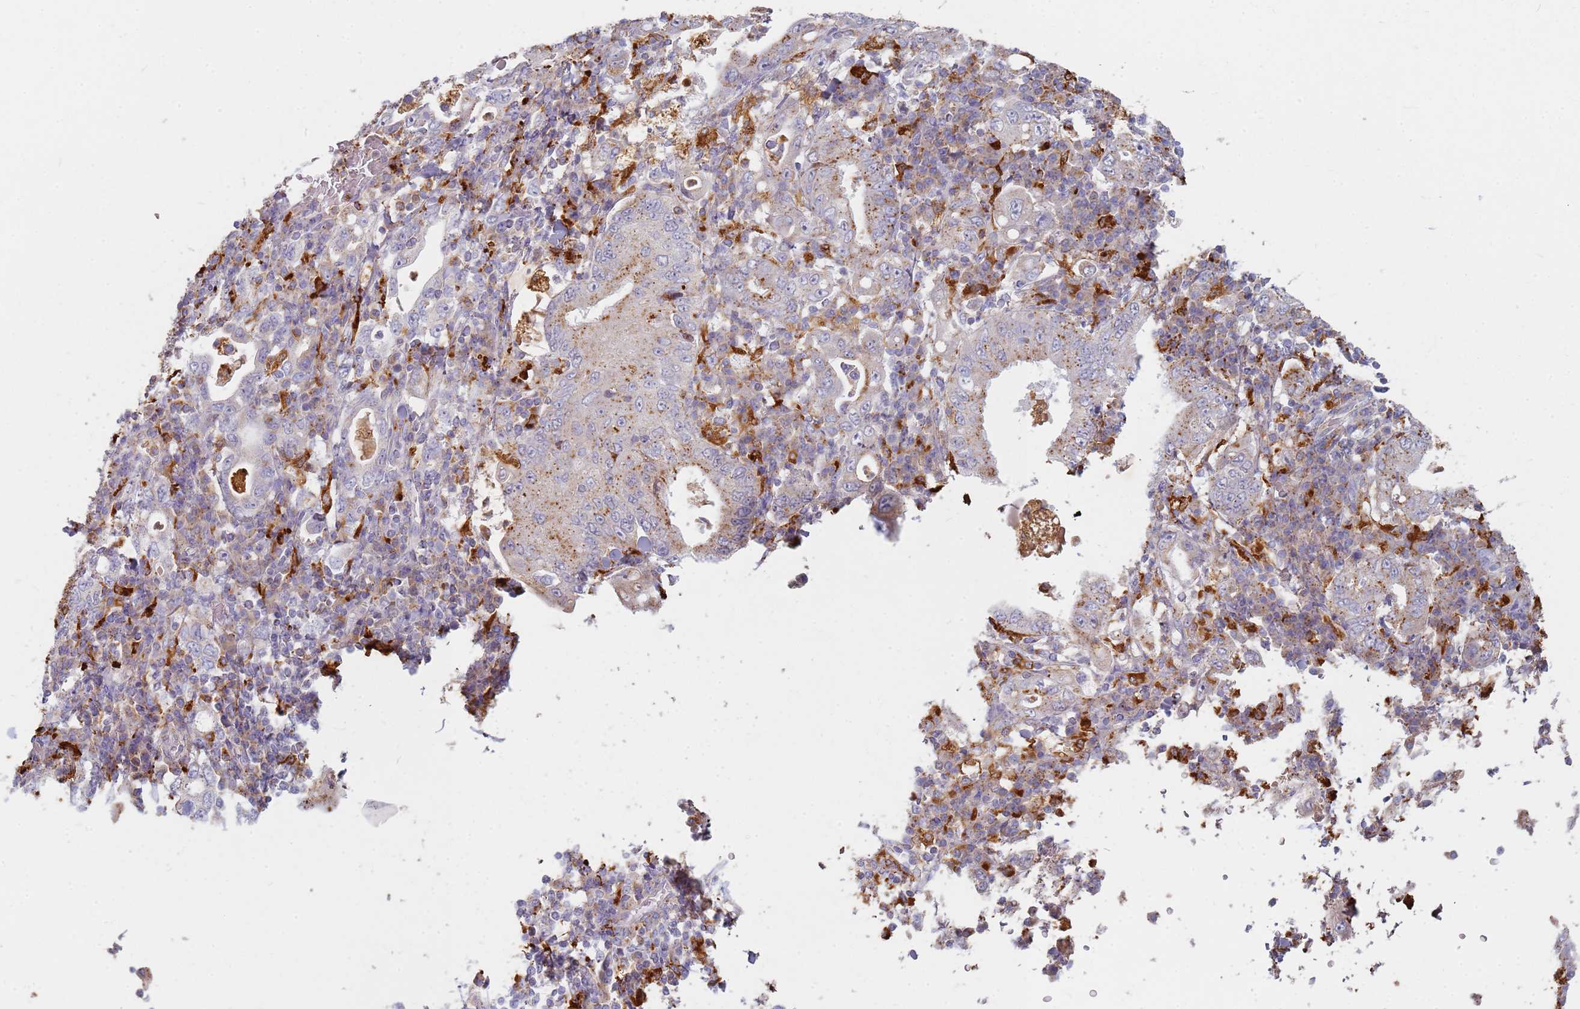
{"staining": {"intensity": "moderate", "quantity": "25%-75%", "location": "cytoplasmic/membranous"}, "tissue": "stomach cancer", "cell_type": "Tumor cells", "image_type": "cancer", "snomed": [{"axis": "morphology", "description": "Normal tissue, NOS"}, {"axis": "morphology", "description": "Adenocarcinoma, NOS"}, {"axis": "topography", "description": "Esophagus"}, {"axis": "topography", "description": "Stomach, upper"}, {"axis": "topography", "description": "Peripheral nerve tissue"}], "caption": "Adenocarcinoma (stomach) stained for a protein exhibits moderate cytoplasmic/membranous positivity in tumor cells. (DAB IHC, brown staining for protein, blue staining for nuclei).", "gene": "TMEM229B", "patient": {"sex": "male", "age": 62}}